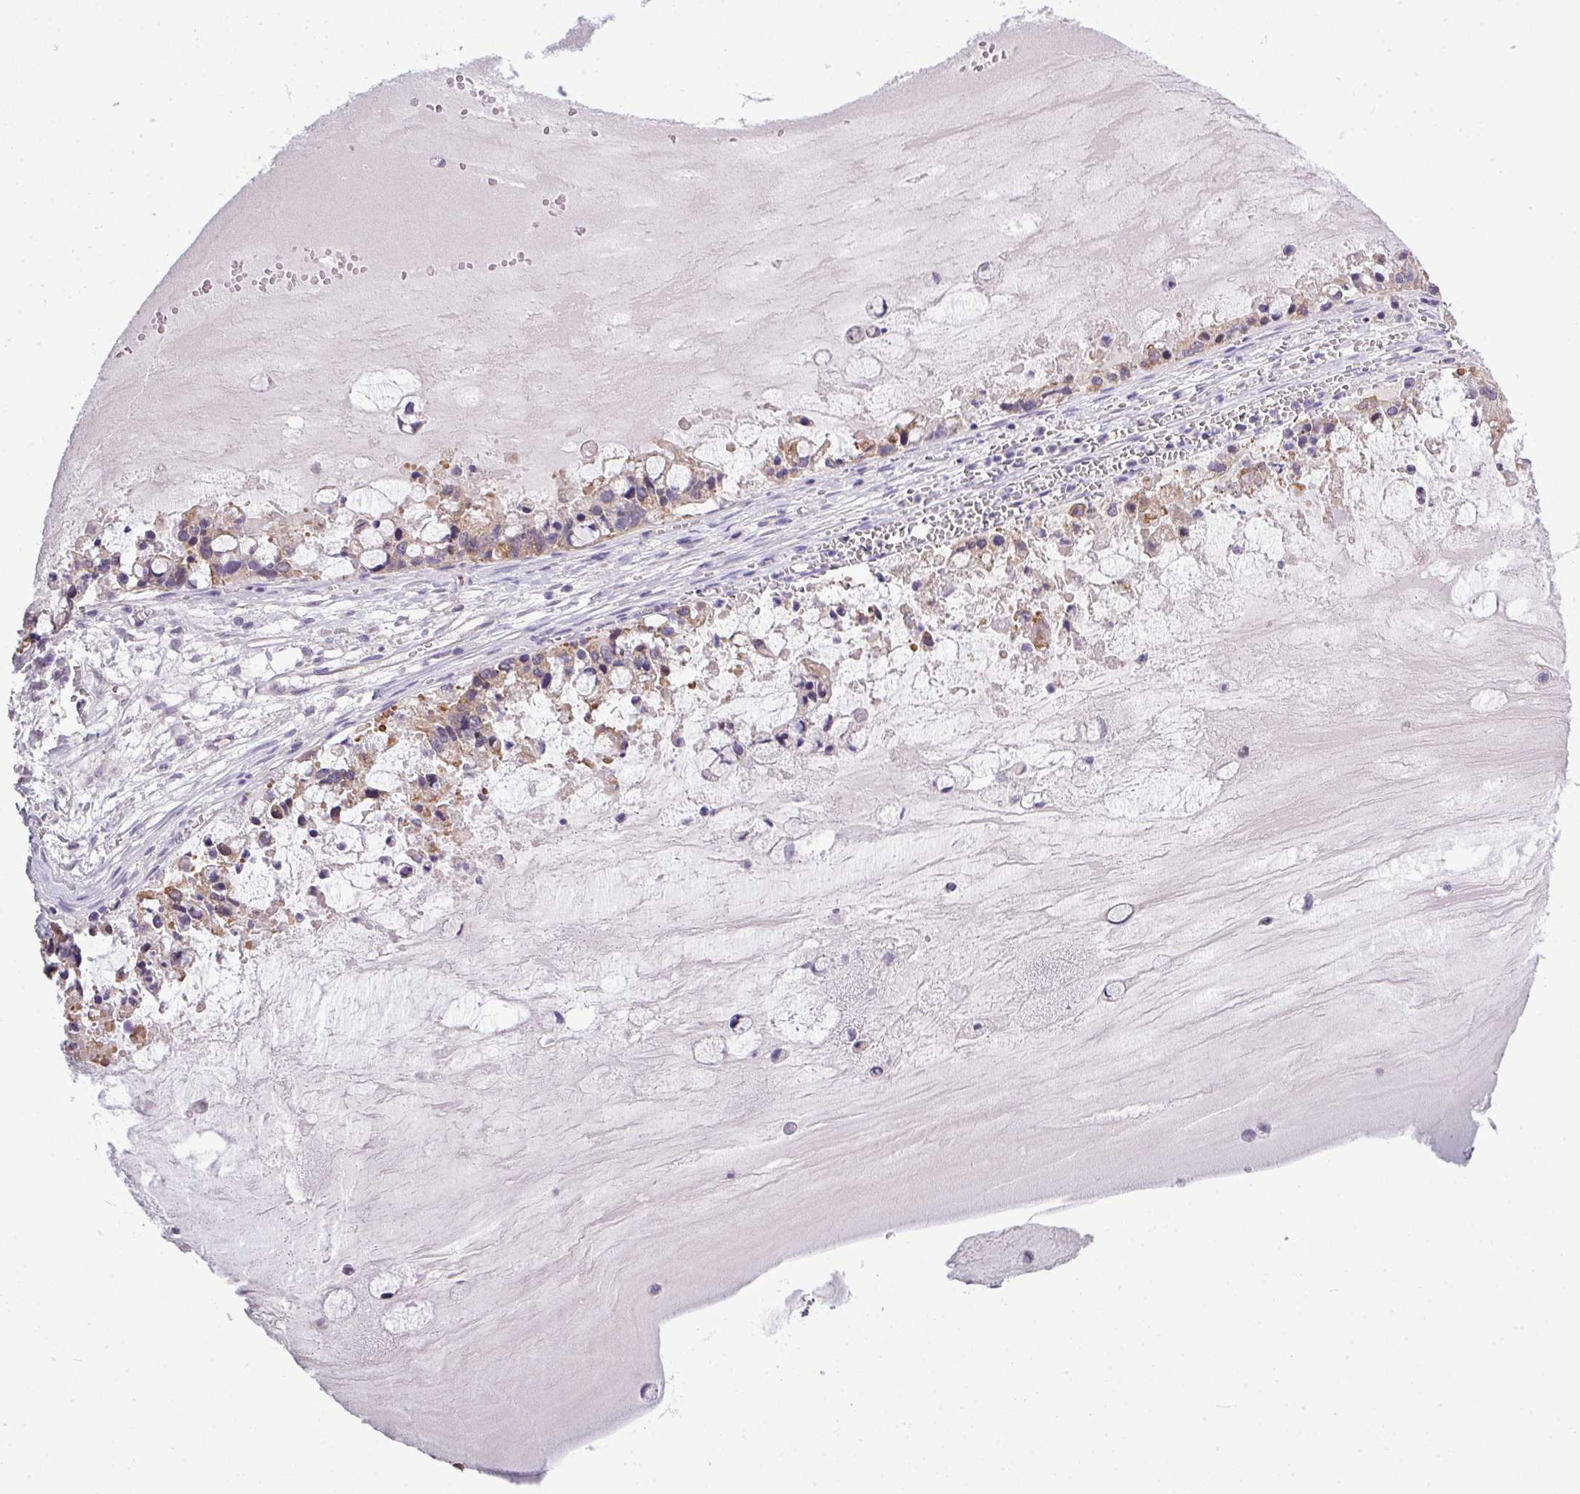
{"staining": {"intensity": "moderate", "quantity": "25%-75%", "location": "cytoplasmic/membranous"}, "tissue": "ovarian cancer", "cell_type": "Tumor cells", "image_type": "cancer", "snomed": [{"axis": "morphology", "description": "Cystadenocarcinoma, mucinous, NOS"}, {"axis": "topography", "description": "Ovary"}], "caption": "Protein staining of ovarian cancer tissue displays moderate cytoplasmic/membranous staining in about 25%-75% of tumor cells. (Brightfield microscopy of DAB IHC at high magnification).", "gene": "AGAP5", "patient": {"sex": "female", "age": 63}}